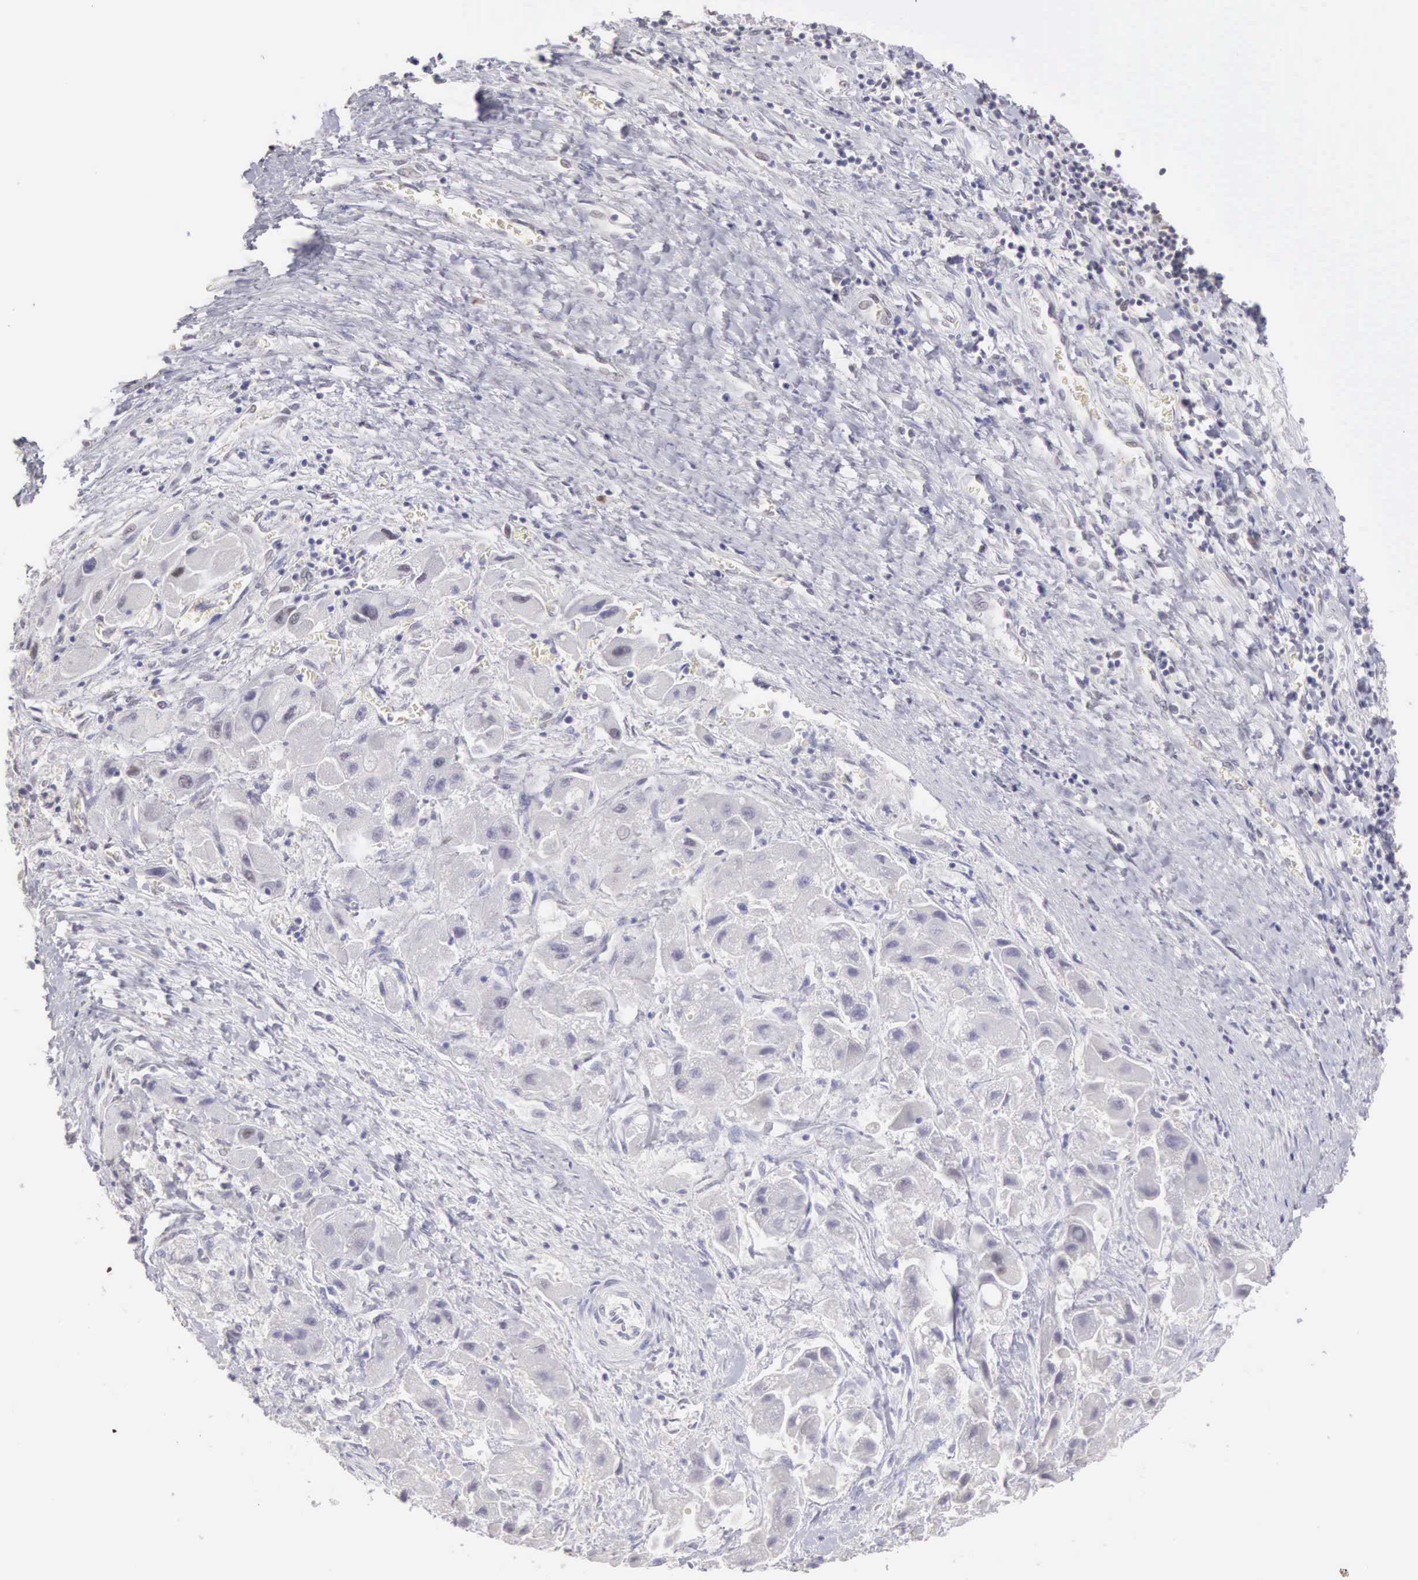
{"staining": {"intensity": "negative", "quantity": "none", "location": "none"}, "tissue": "liver cancer", "cell_type": "Tumor cells", "image_type": "cancer", "snomed": [{"axis": "morphology", "description": "Carcinoma, Hepatocellular, NOS"}, {"axis": "topography", "description": "Liver"}], "caption": "Immunohistochemistry of liver cancer displays no staining in tumor cells.", "gene": "UBA1", "patient": {"sex": "male", "age": 24}}